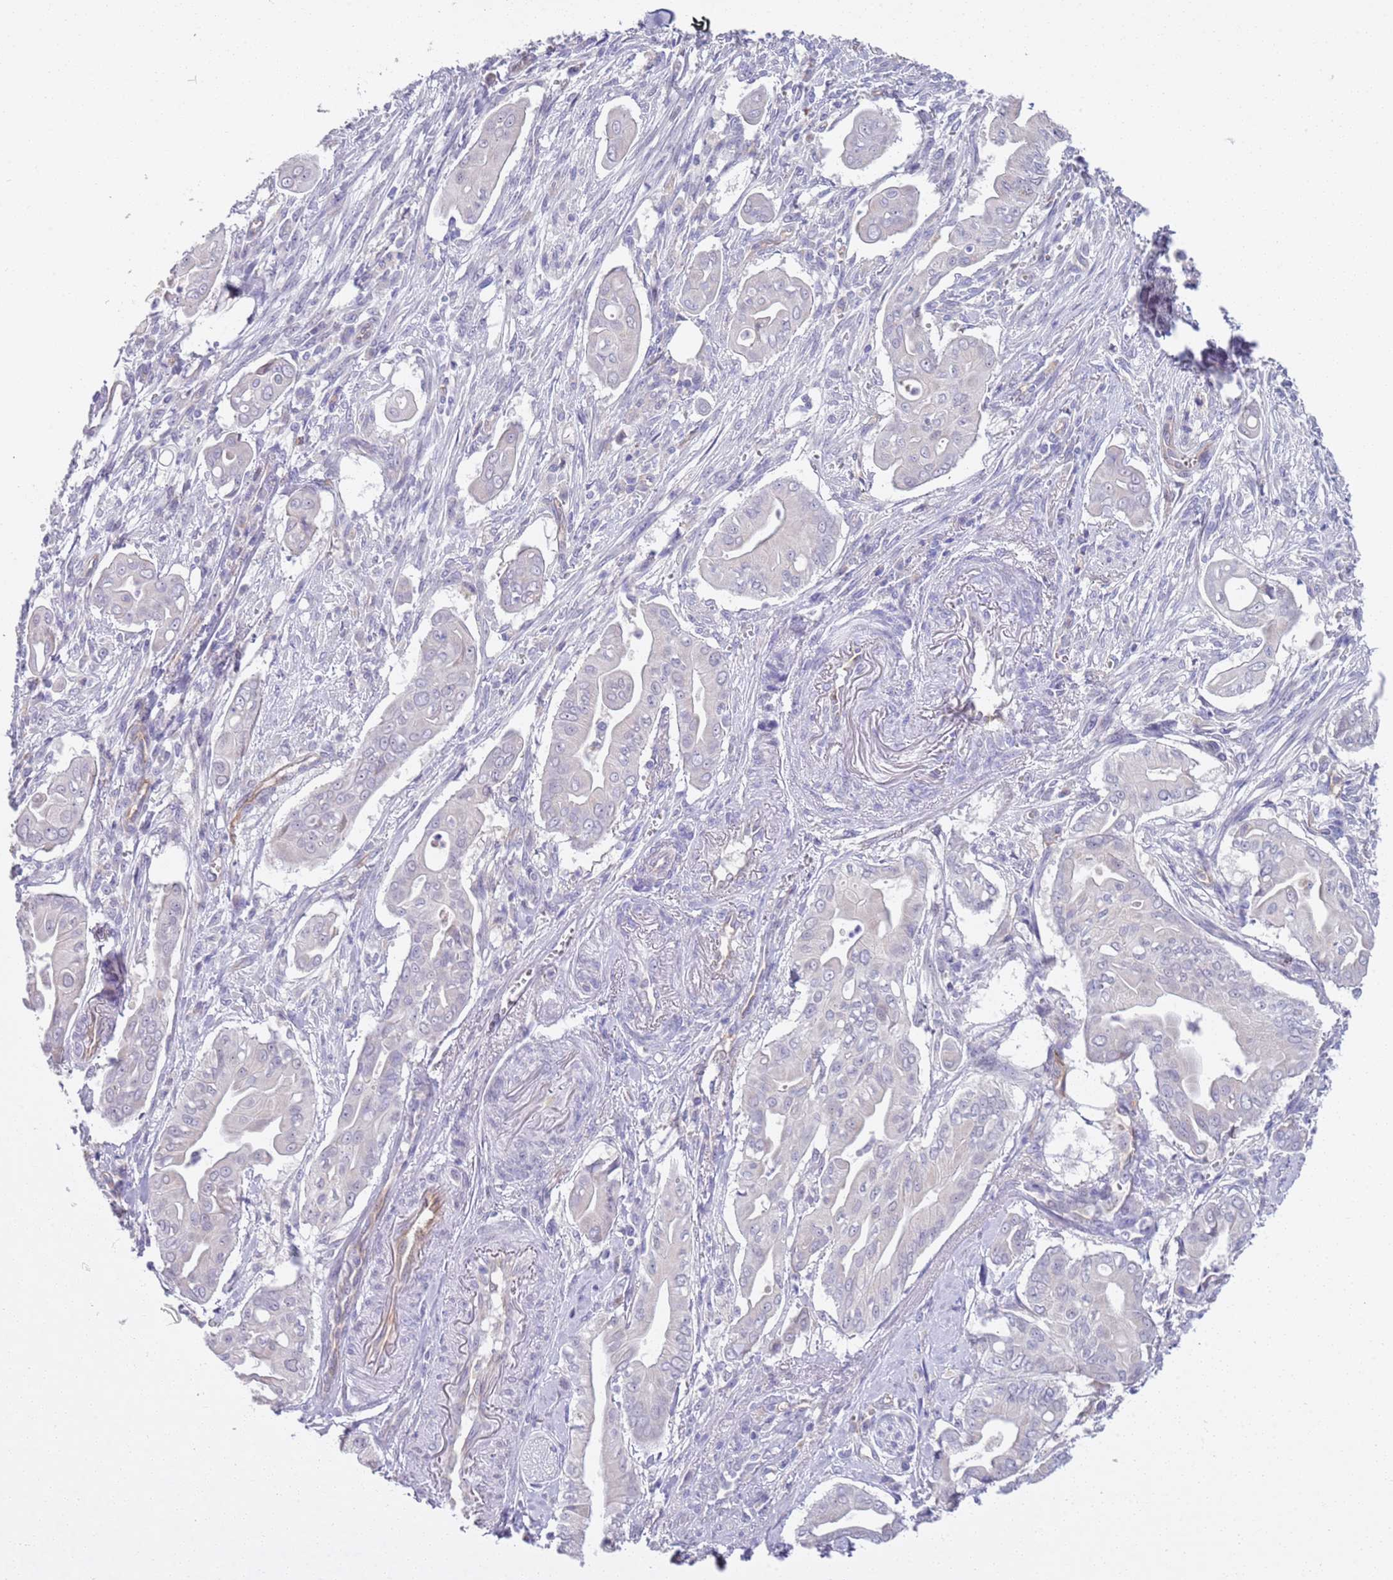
{"staining": {"intensity": "negative", "quantity": "none", "location": "none"}, "tissue": "pancreatic cancer", "cell_type": "Tumor cells", "image_type": "cancer", "snomed": [{"axis": "morphology", "description": "Adenocarcinoma, NOS"}, {"axis": "topography", "description": "Pancreas"}], "caption": "Immunohistochemical staining of adenocarcinoma (pancreatic) demonstrates no significant positivity in tumor cells. (Immunohistochemistry, brightfield microscopy, high magnification).", "gene": "BRMS1L", "patient": {"sex": "male", "age": 71}}